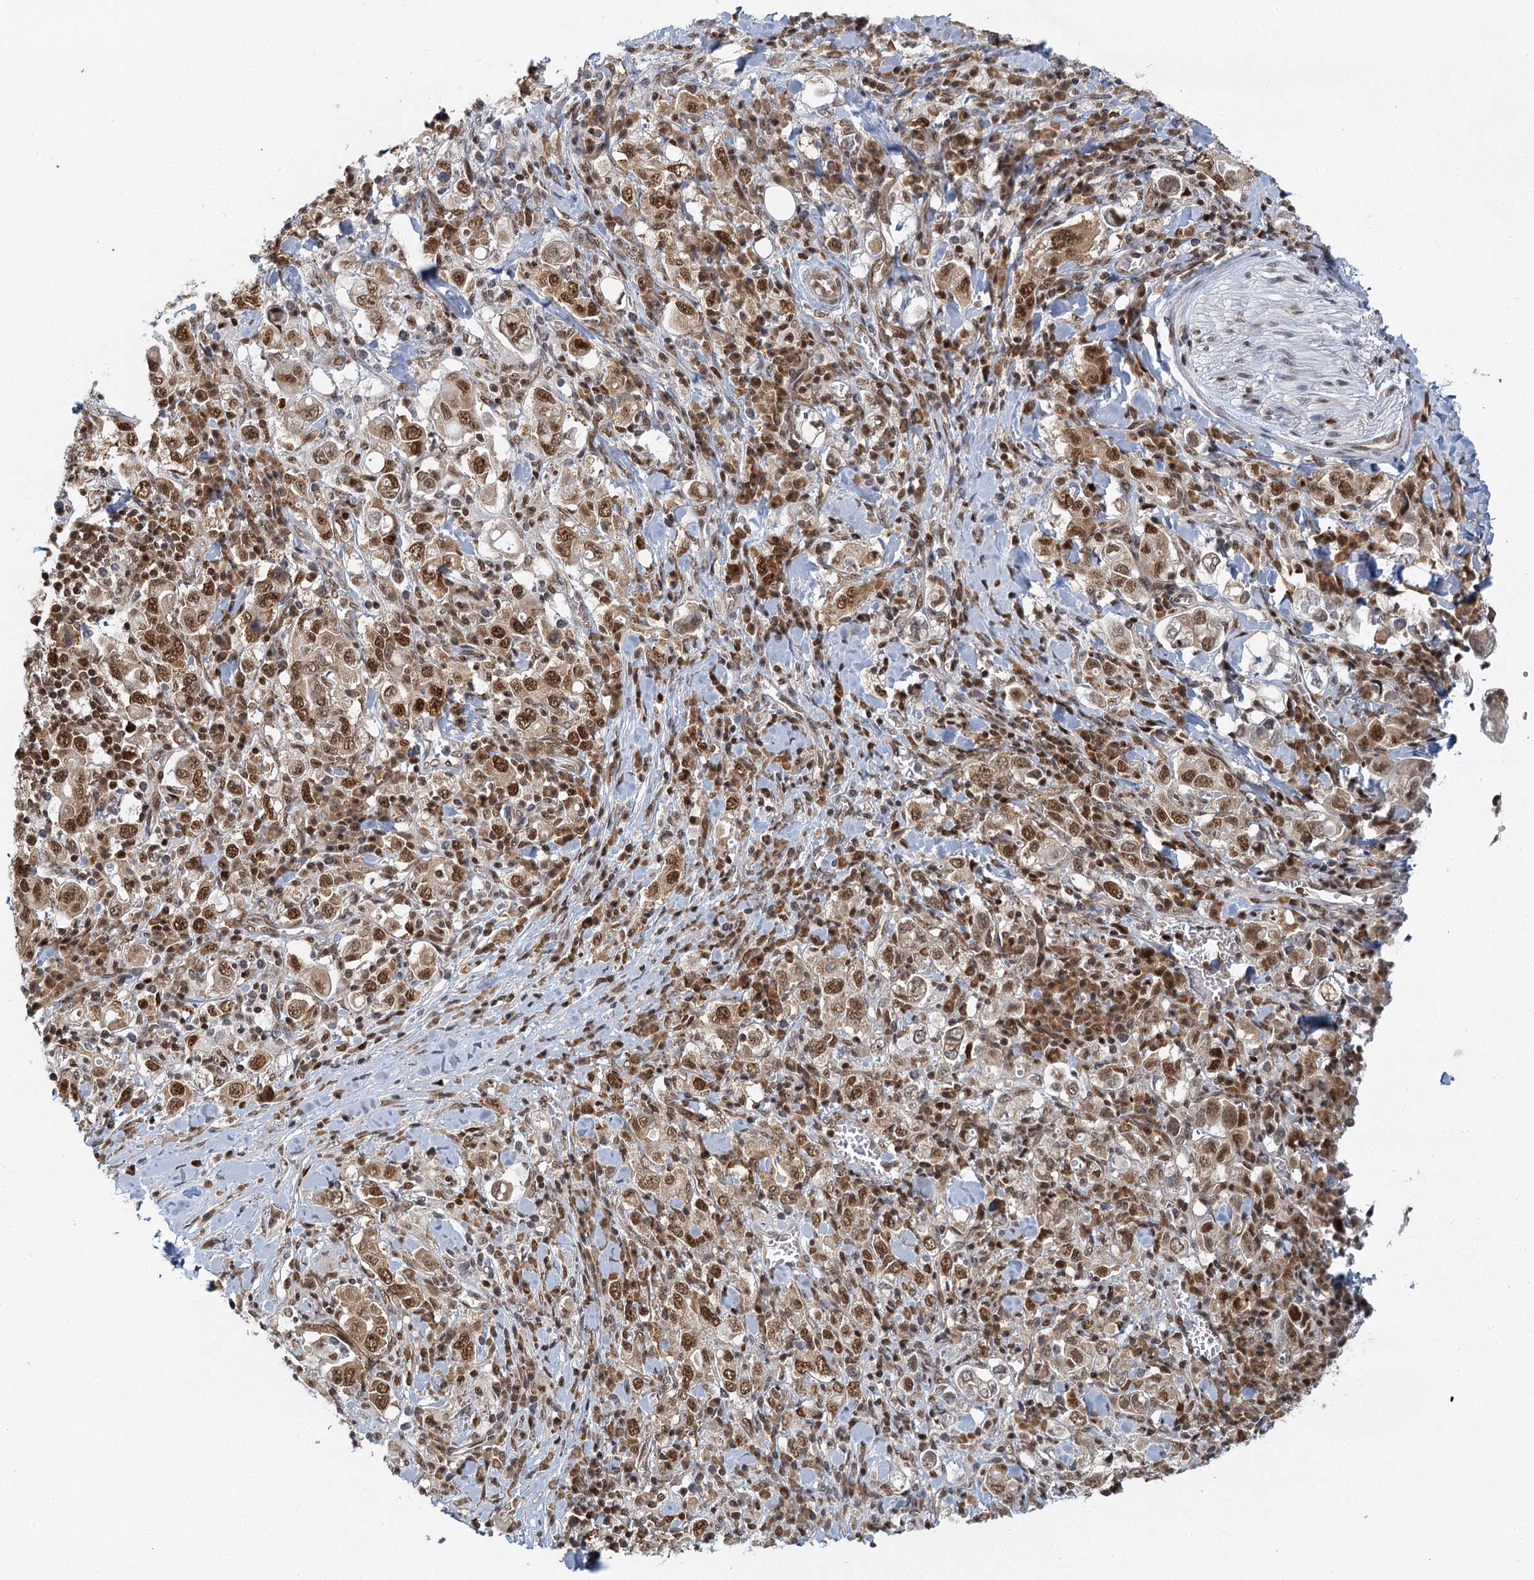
{"staining": {"intensity": "strong", "quantity": ">75%", "location": "cytoplasmic/membranous,nuclear"}, "tissue": "stomach cancer", "cell_type": "Tumor cells", "image_type": "cancer", "snomed": [{"axis": "morphology", "description": "Adenocarcinoma, NOS"}, {"axis": "topography", "description": "Stomach, upper"}], "caption": "Immunohistochemistry (IHC) (DAB (3,3'-diaminobenzidine)) staining of human stomach adenocarcinoma shows strong cytoplasmic/membranous and nuclear protein staining in about >75% of tumor cells.", "gene": "GPATCH11", "patient": {"sex": "male", "age": 62}}